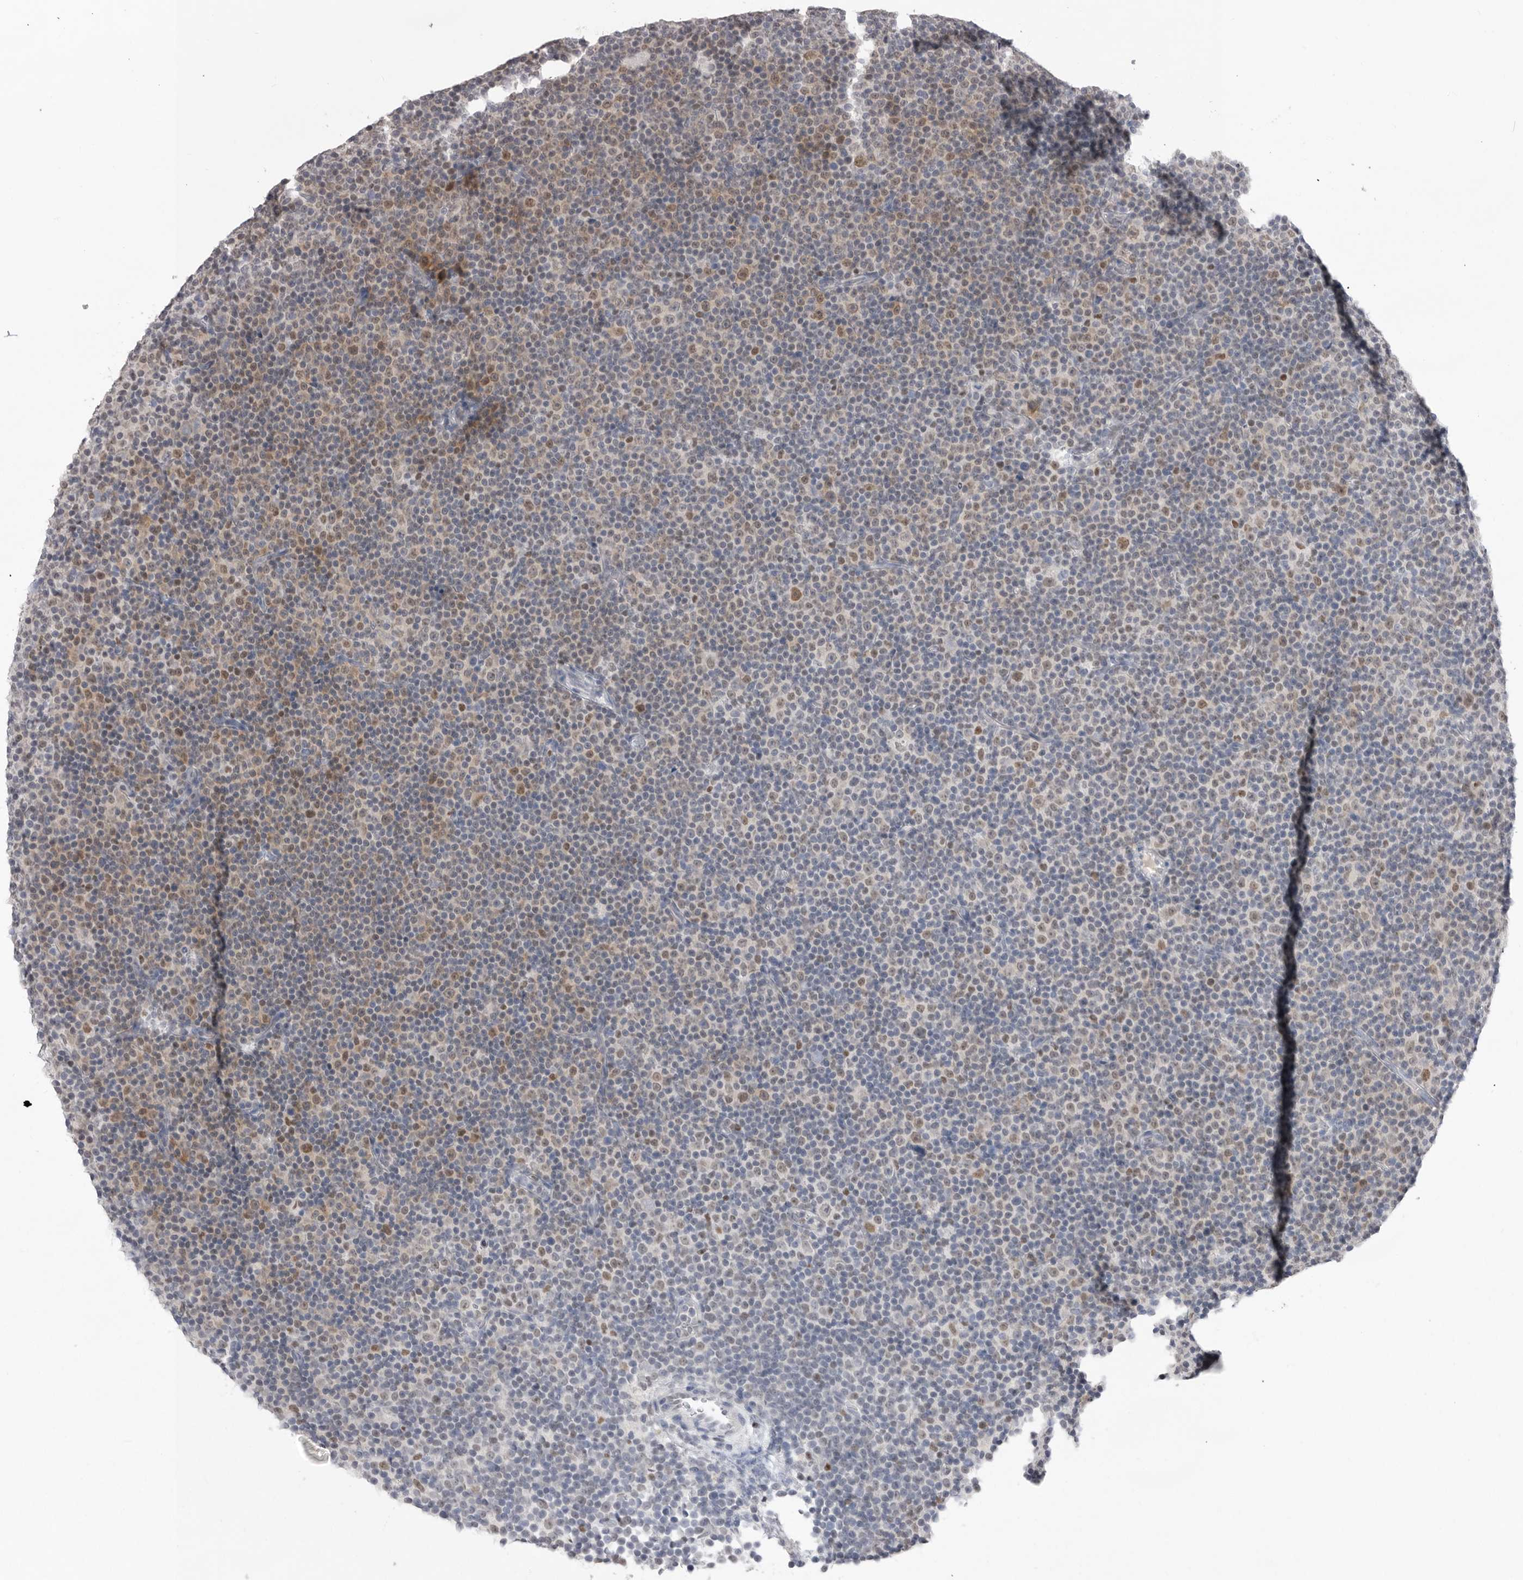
{"staining": {"intensity": "weak", "quantity": "25%-75%", "location": "cytoplasmic/membranous,nuclear"}, "tissue": "lymphoma", "cell_type": "Tumor cells", "image_type": "cancer", "snomed": [{"axis": "morphology", "description": "Malignant lymphoma, non-Hodgkin's type, Low grade"}, {"axis": "topography", "description": "Lymph node"}], "caption": "Human lymphoma stained with a protein marker demonstrates weak staining in tumor cells.", "gene": "ZBTB7B", "patient": {"sex": "female", "age": 67}}